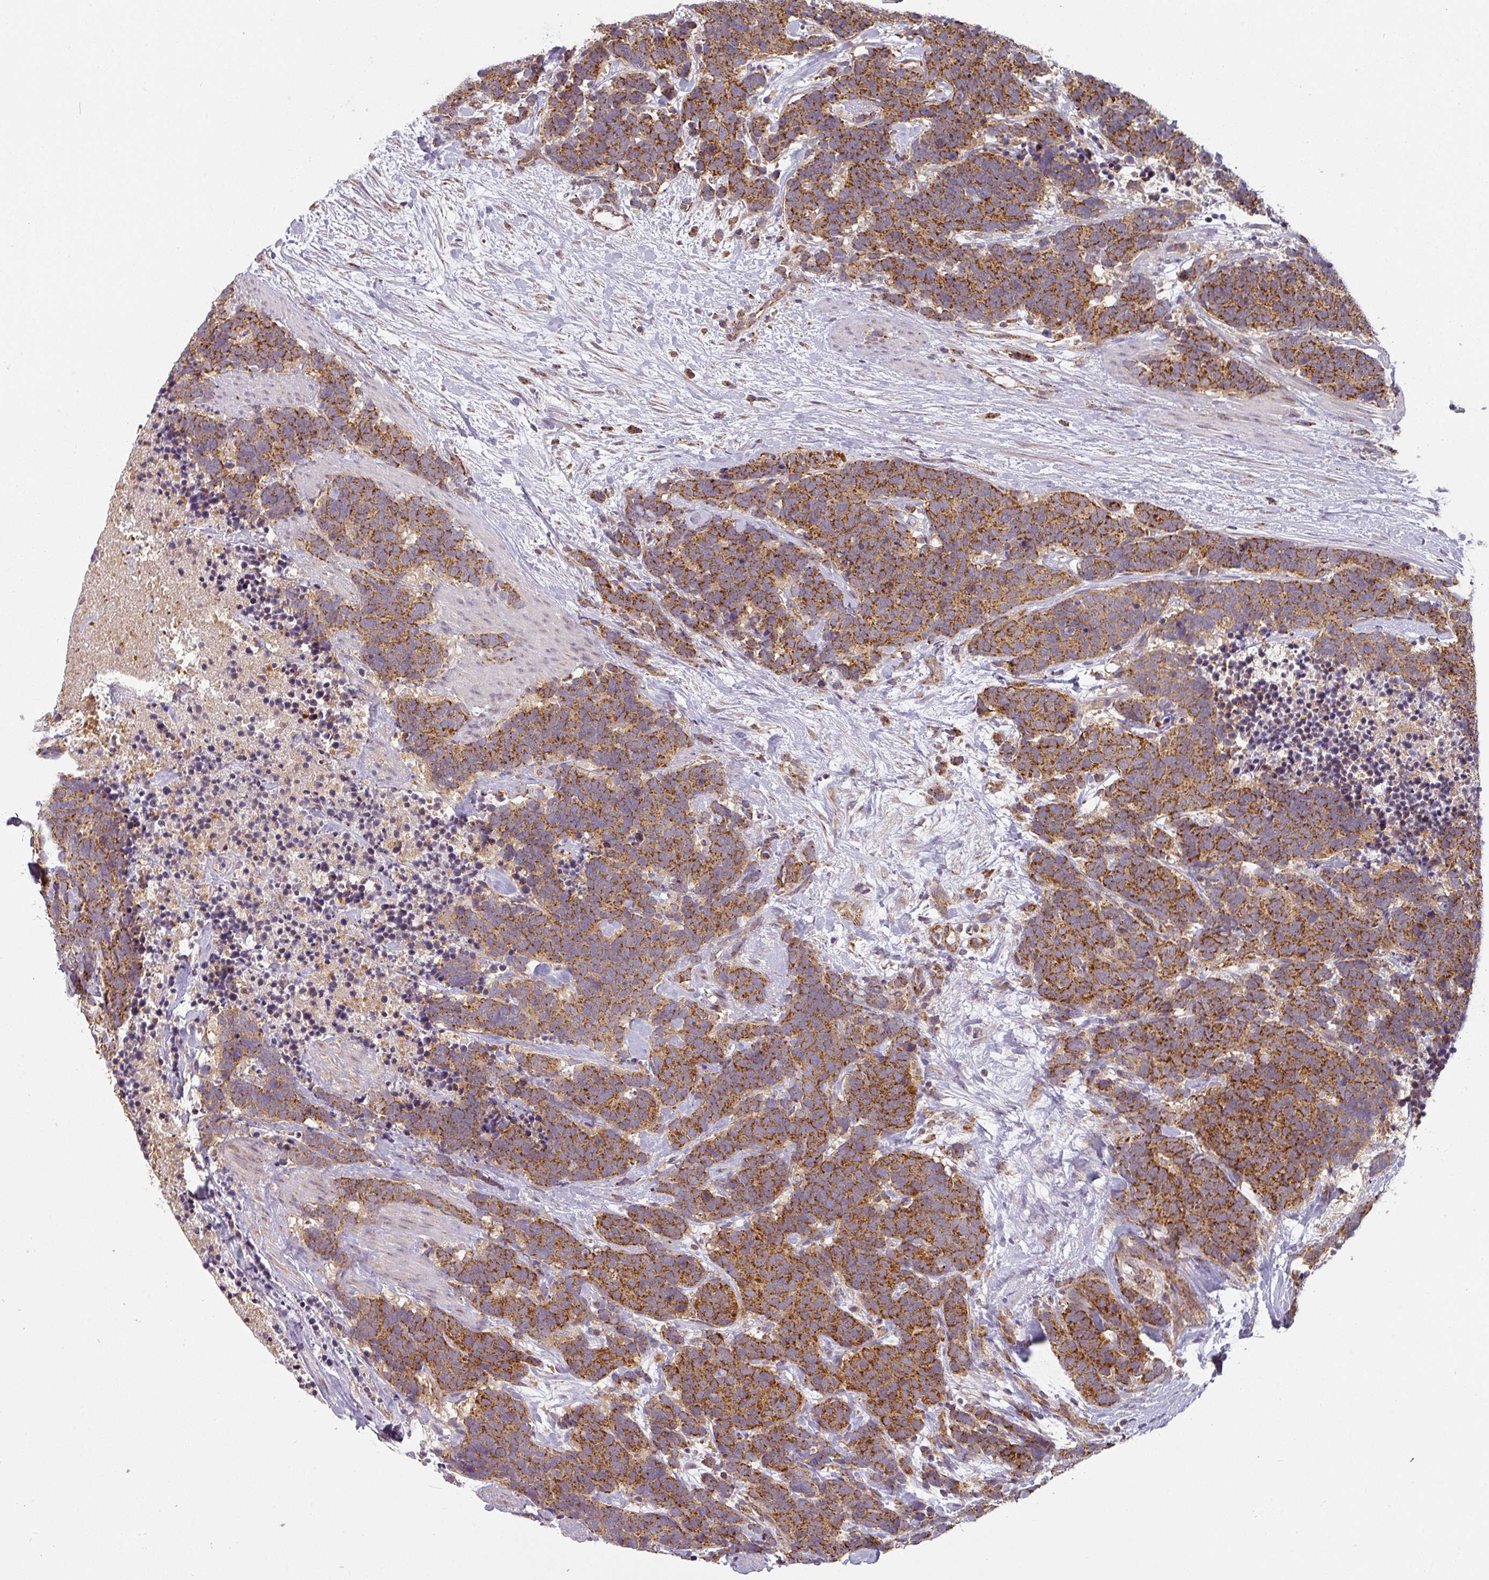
{"staining": {"intensity": "strong", "quantity": ">75%", "location": "cytoplasmic/membranous"}, "tissue": "carcinoid", "cell_type": "Tumor cells", "image_type": "cancer", "snomed": [{"axis": "morphology", "description": "Carcinoma, NOS"}, {"axis": "morphology", "description": "Carcinoid, malignant, NOS"}, {"axis": "topography", "description": "Prostate"}], "caption": "Carcinoid stained for a protein (brown) exhibits strong cytoplasmic/membranous positive staining in about >75% of tumor cells.", "gene": "MRPS16", "patient": {"sex": "male", "age": 57}}